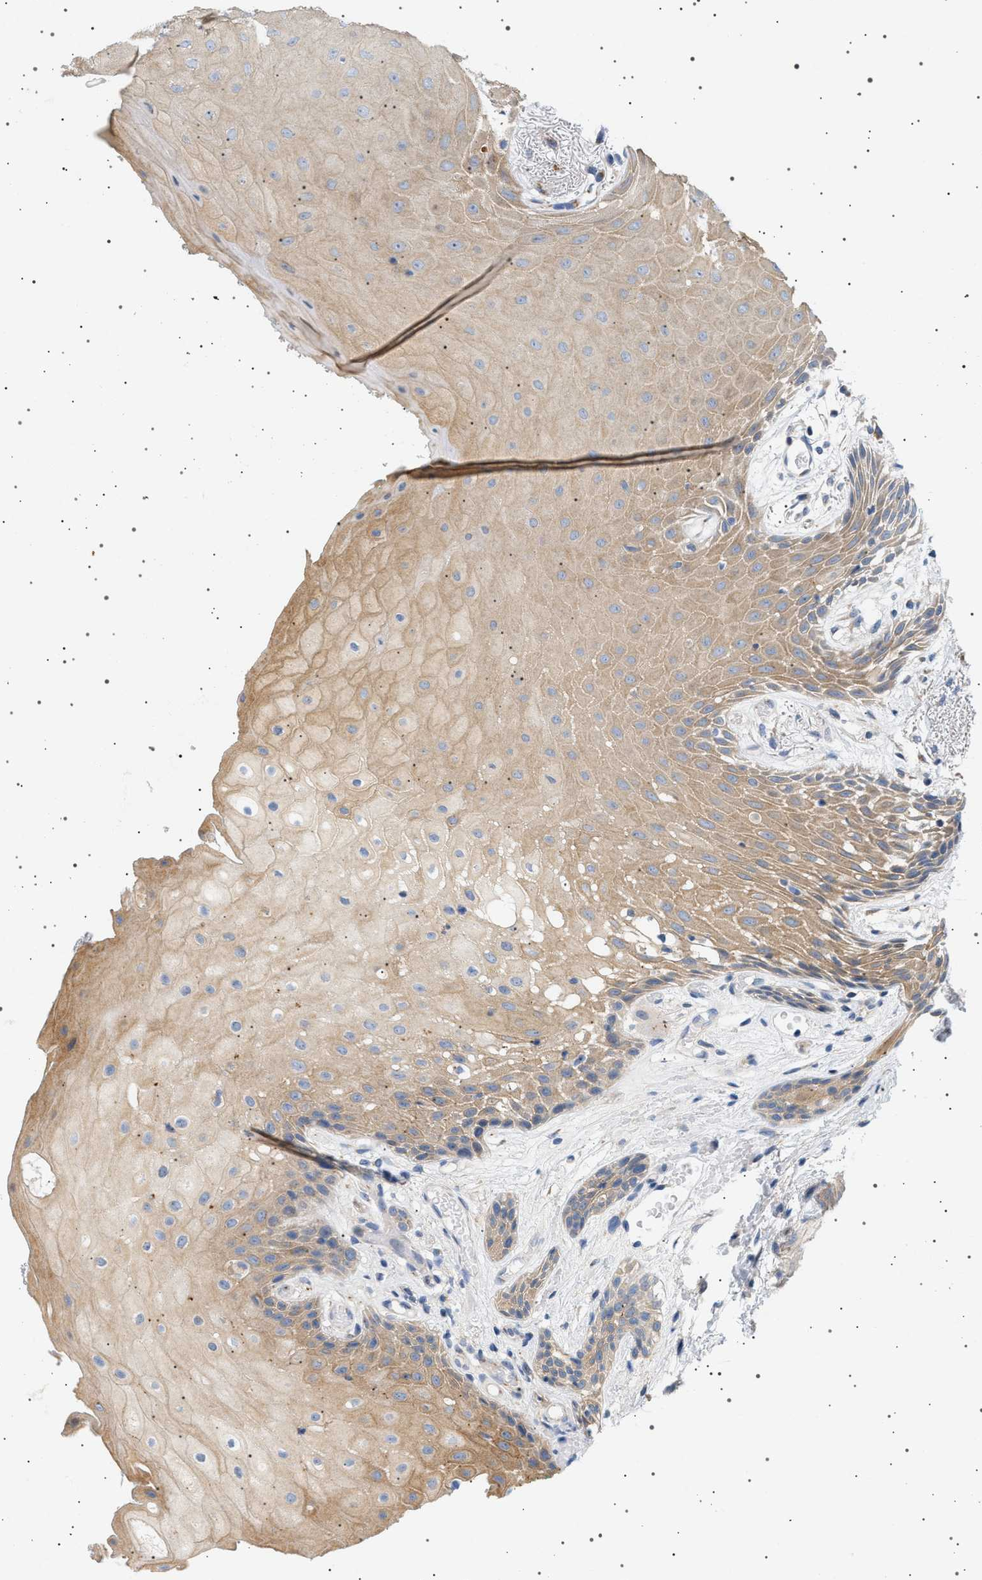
{"staining": {"intensity": "moderate", "quantity": "25%-75%", "location": "cytoplasmic/membranous"}, "tissue": "oral mucosa", "cell_type": "Squamous epithelial cells", "image_type": "normal", "snomed": [{"axis": "morphology", "description": "Normal tissue, NOS"}, {"axis": "morphology", "description": "Squamous cell carcinoma, NOS"}, {"axis": "topography", "description": "Oral tissue"}, {"axis": "topography", "description": "Salivary gland"}, {"axis": "topography", "description": "Head-Neck"}], "caption": "The immunohistochemical stain labels moderate cytoplasmic/membranous staining in squamous epithelial cells of normal oral mucosa.", "gene": "ADCY10", "patient": {"sex": "female", "age": 62}}